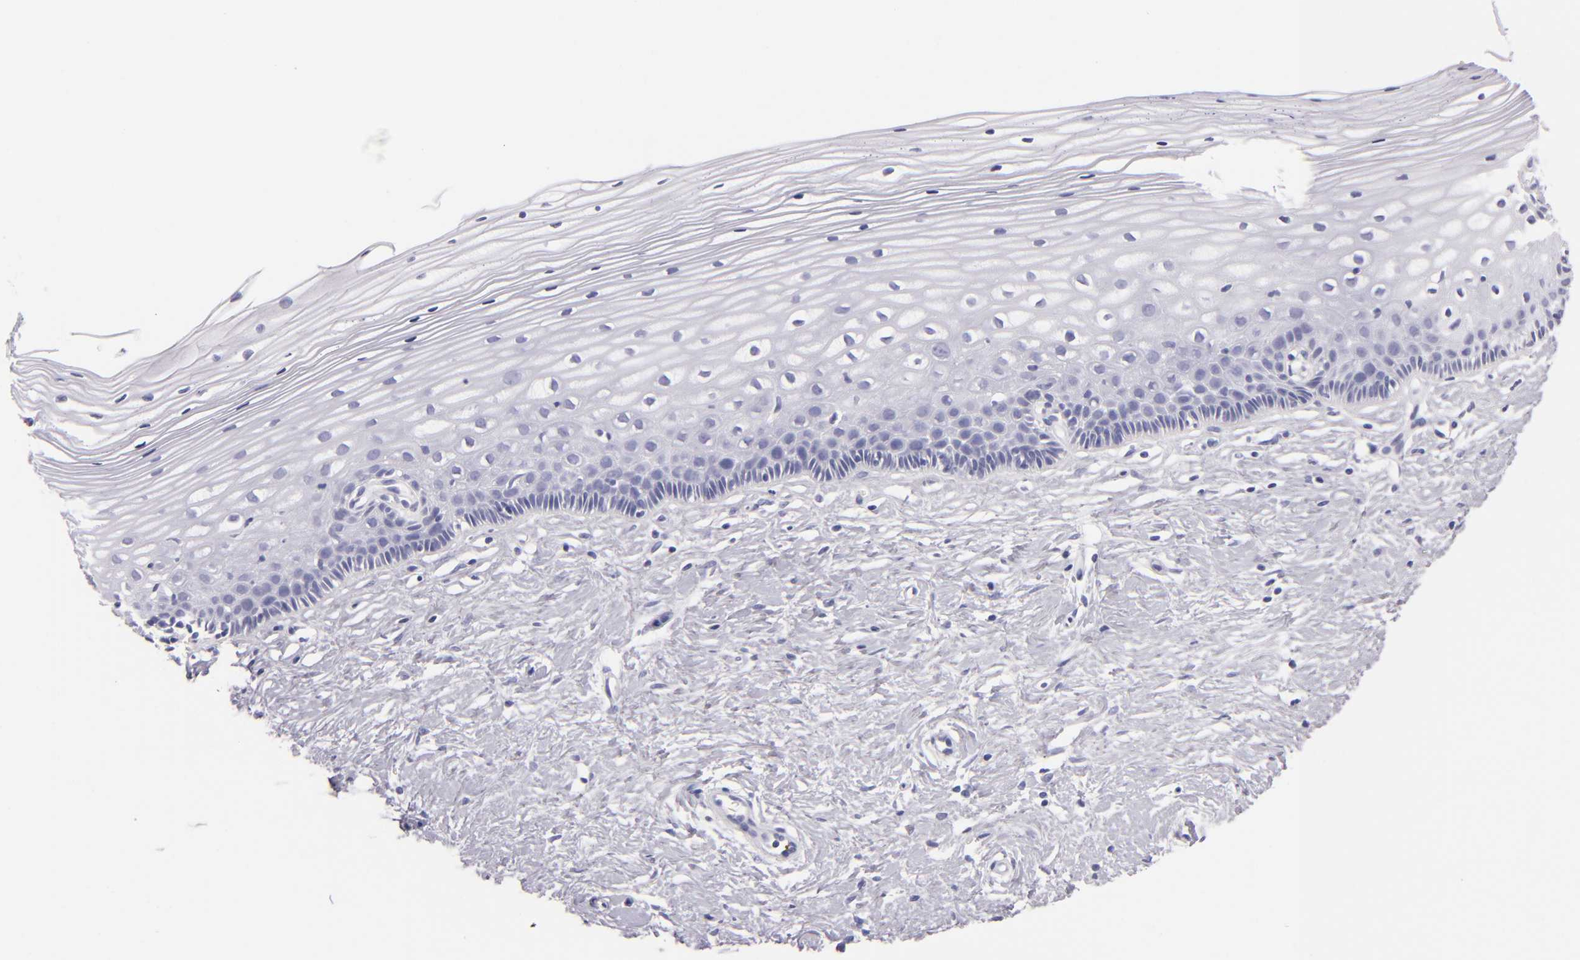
{"staining": {"intensity": "negative", "quantity": "none", "location": "none"}, "tissue": "cervix", "cell_type": "Glandular cells", "image_type": "normal", "snomed": [{"axis": "morphology", "description": "Normal tissue, NOS"}, {"axis": "topography", "description": "Cervix"}], "caption": "The immunohistochemistry (IHC) micrograph has no significant expression in glandular cells of cervix.", "gene": "GP1BA", "patient": {"sex": "female", "age": 40}}